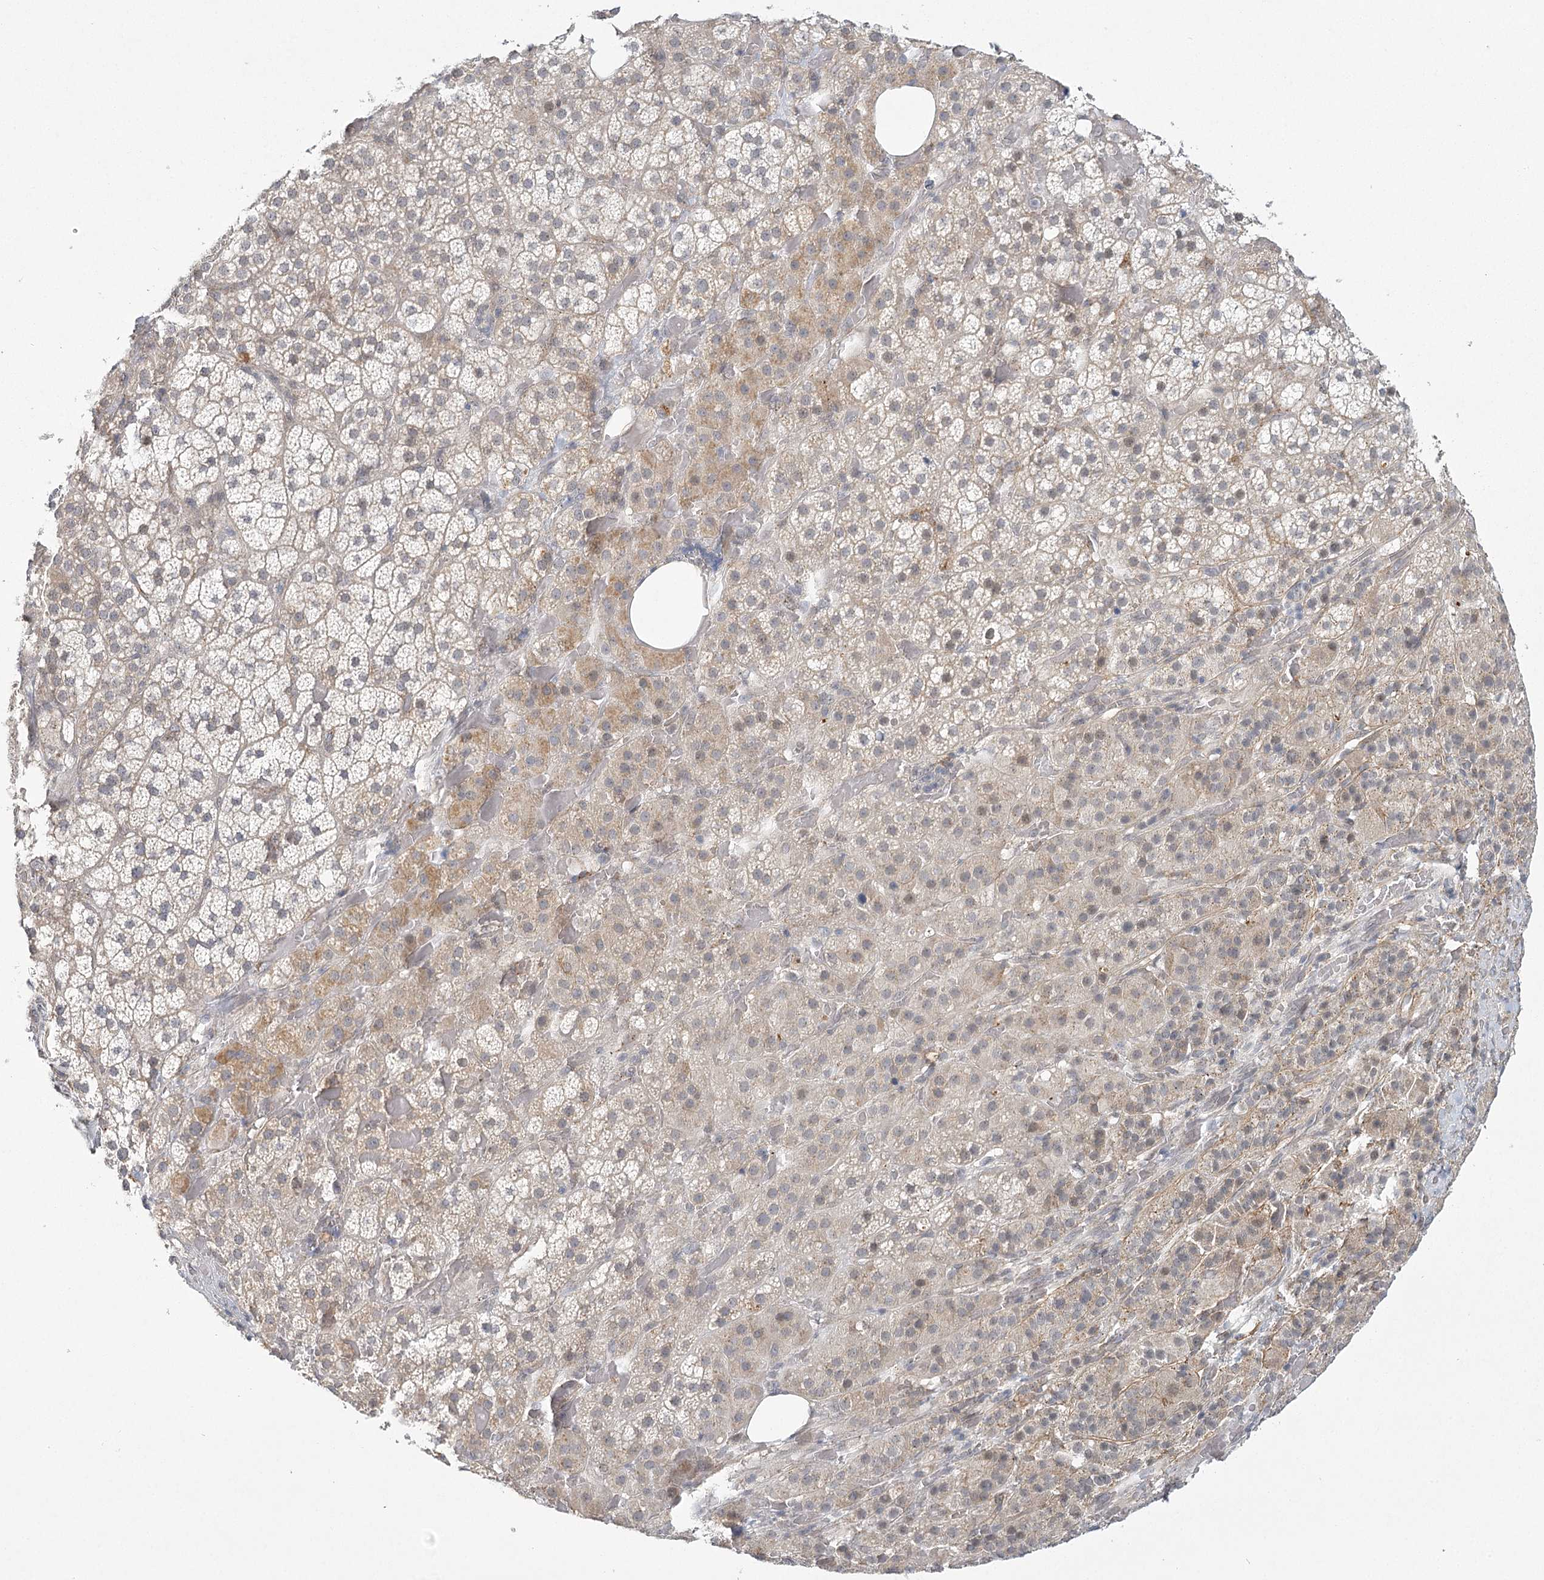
{"staining": {"intensity": "weak", "quantity": "<25%", "location": "cytoplasmic/membranous"}, "tissue": "adrenal gland", "cell_type": "Glandular cells", "image_type": "normal", "snomed": [{"axis": "morphology", "description": "Normal tissue, NOS"}, {"axis": "topography", "description": "Adrenal gland"}], "caption": "The IHC micrograph has no significant staining in glandular cells of adrenal gland.", "gene": "MED28", "patient": {"sex": "female", "age": 59}}